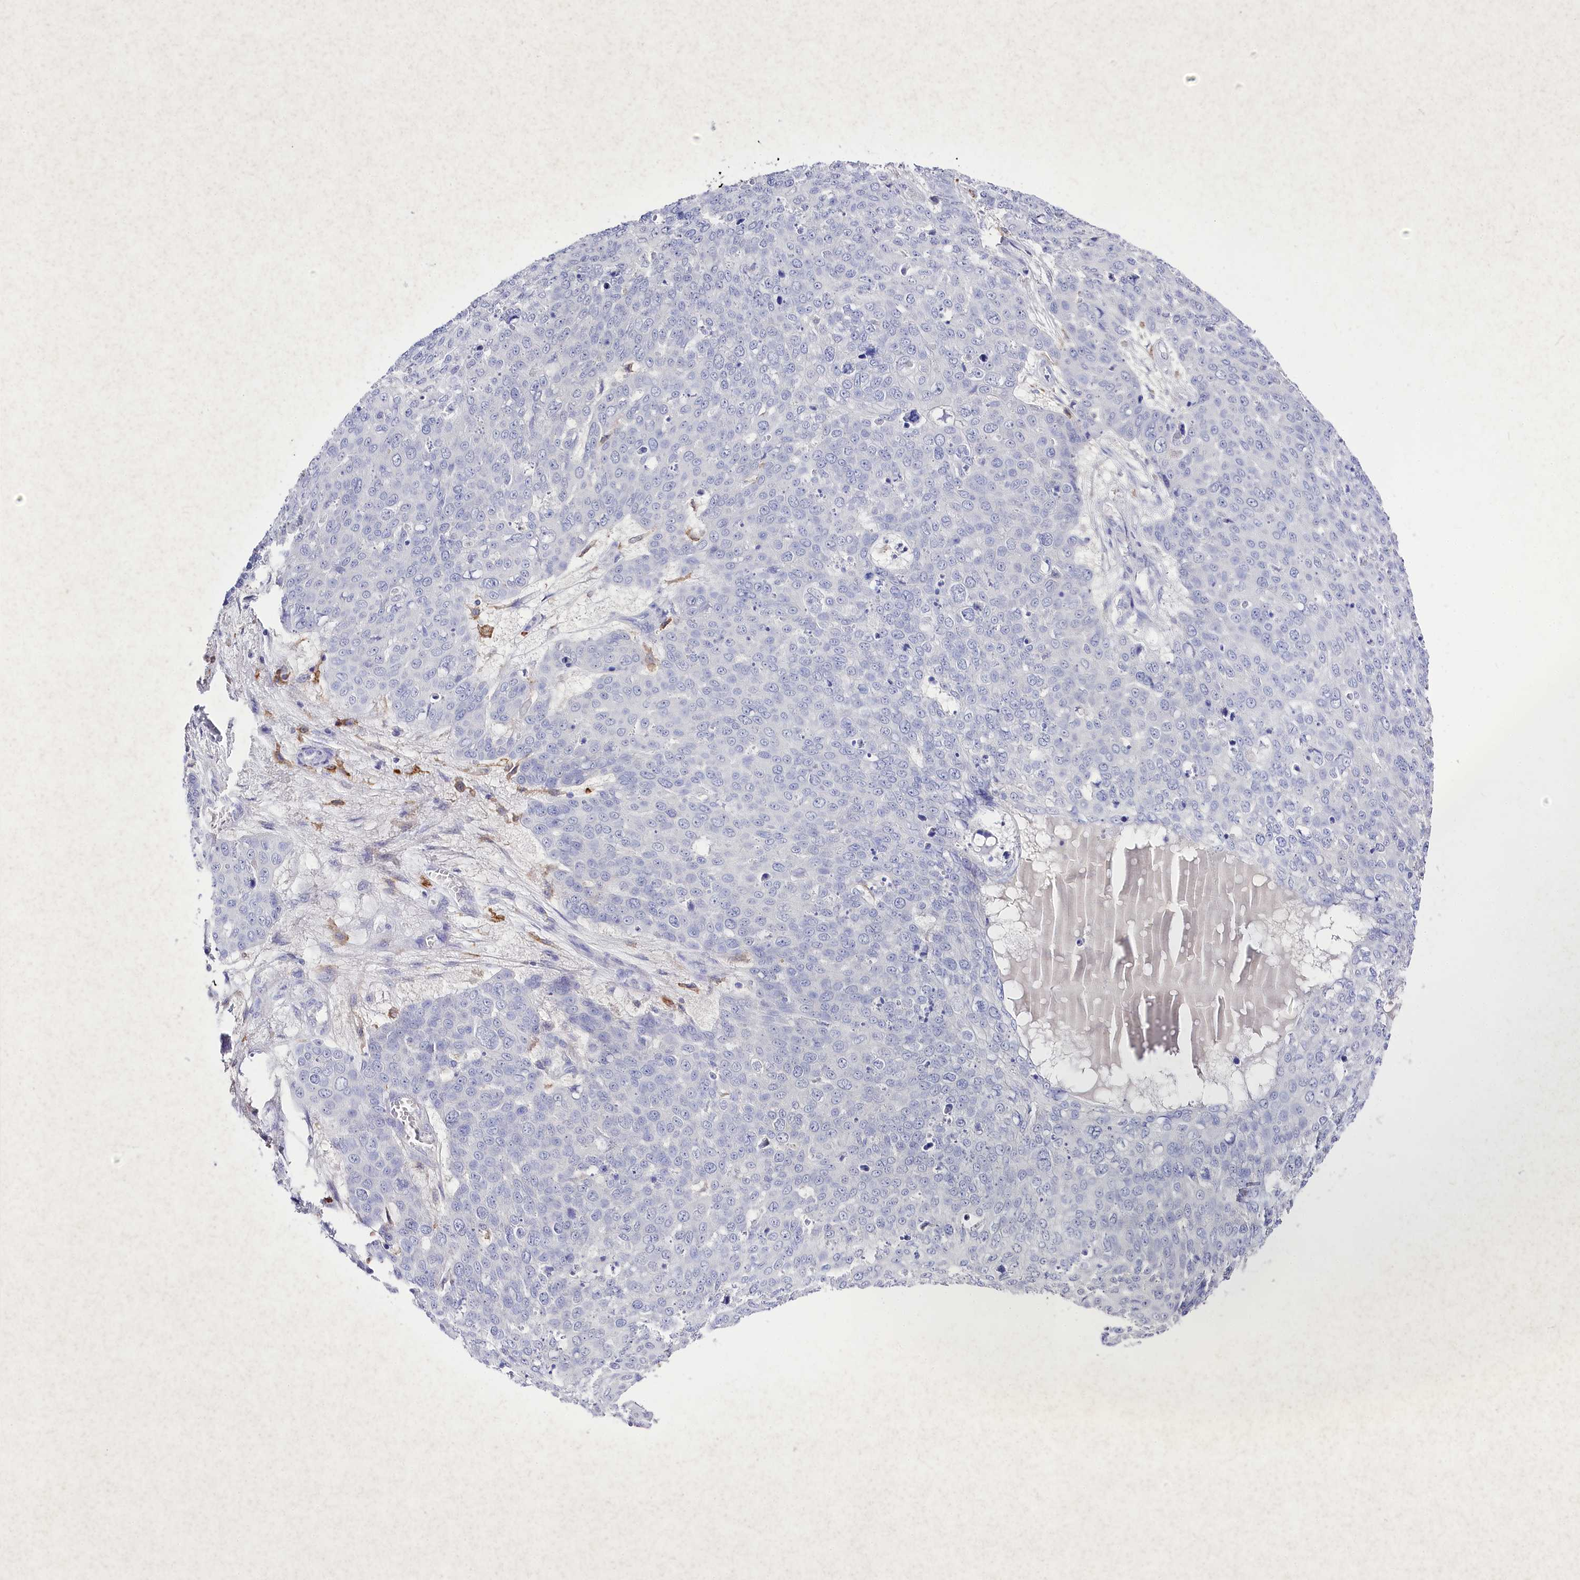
{"staining": {"intensity": "negative", "quantity": "none", "location": "none"}, "tissue": "skin cancer", "cell_type": "Tumor cells", "image_type": "cancer", "snomed": [{"axis": "morphology", "description": "Squamous cell carcinoma, NOS"}, {"axis": "topography", "description": "Skin"}], "caption": "Human squamous cell carcinoma (skin) stained for a protein using IHC demonstrates no staining in tumor cells.", "gene": "CLEC4M", "patient": {"sex": "male", "age": 71}}